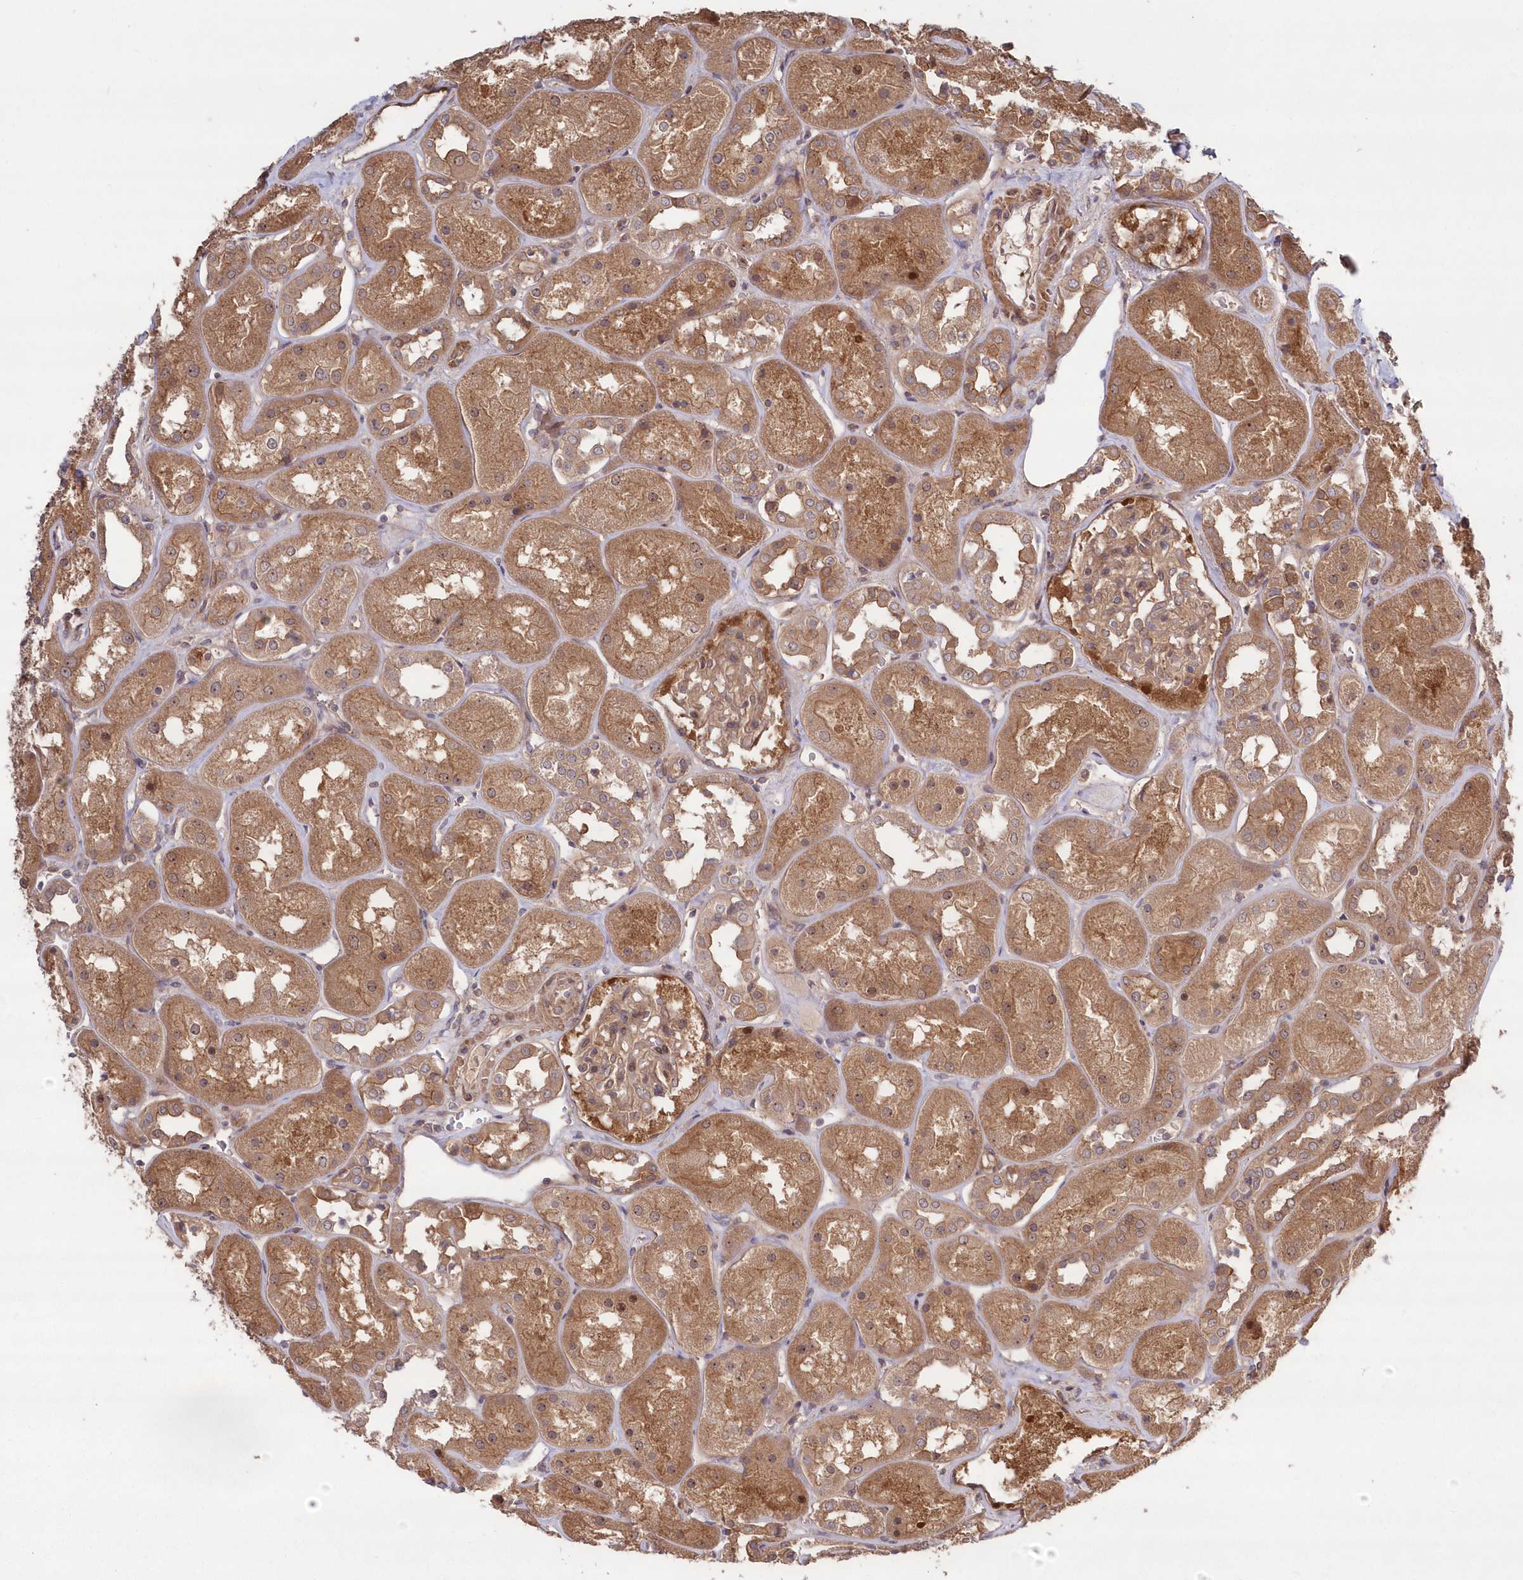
{"staining": {"intensity": "moderate", "quantity": ">75%", "location": "cytoplasmic/membranous"}, "tissue": "kidney", "cell_type": "Cells in glomeruli", "image_type": "normal", "snomed": [{"axis": "morphology", "description": "Normal tissue, NOS"}, {"axis": "topography", "description": "Kidney"}], "caption": "This photomicrograph exhibits IHC staining of normal human kidney, with medium moderate cytoplasmic/membranous expression in about >75% of cells in glomeruli.", "gene": "TBCA", "patient": {"sex": "male", "age": 70}}